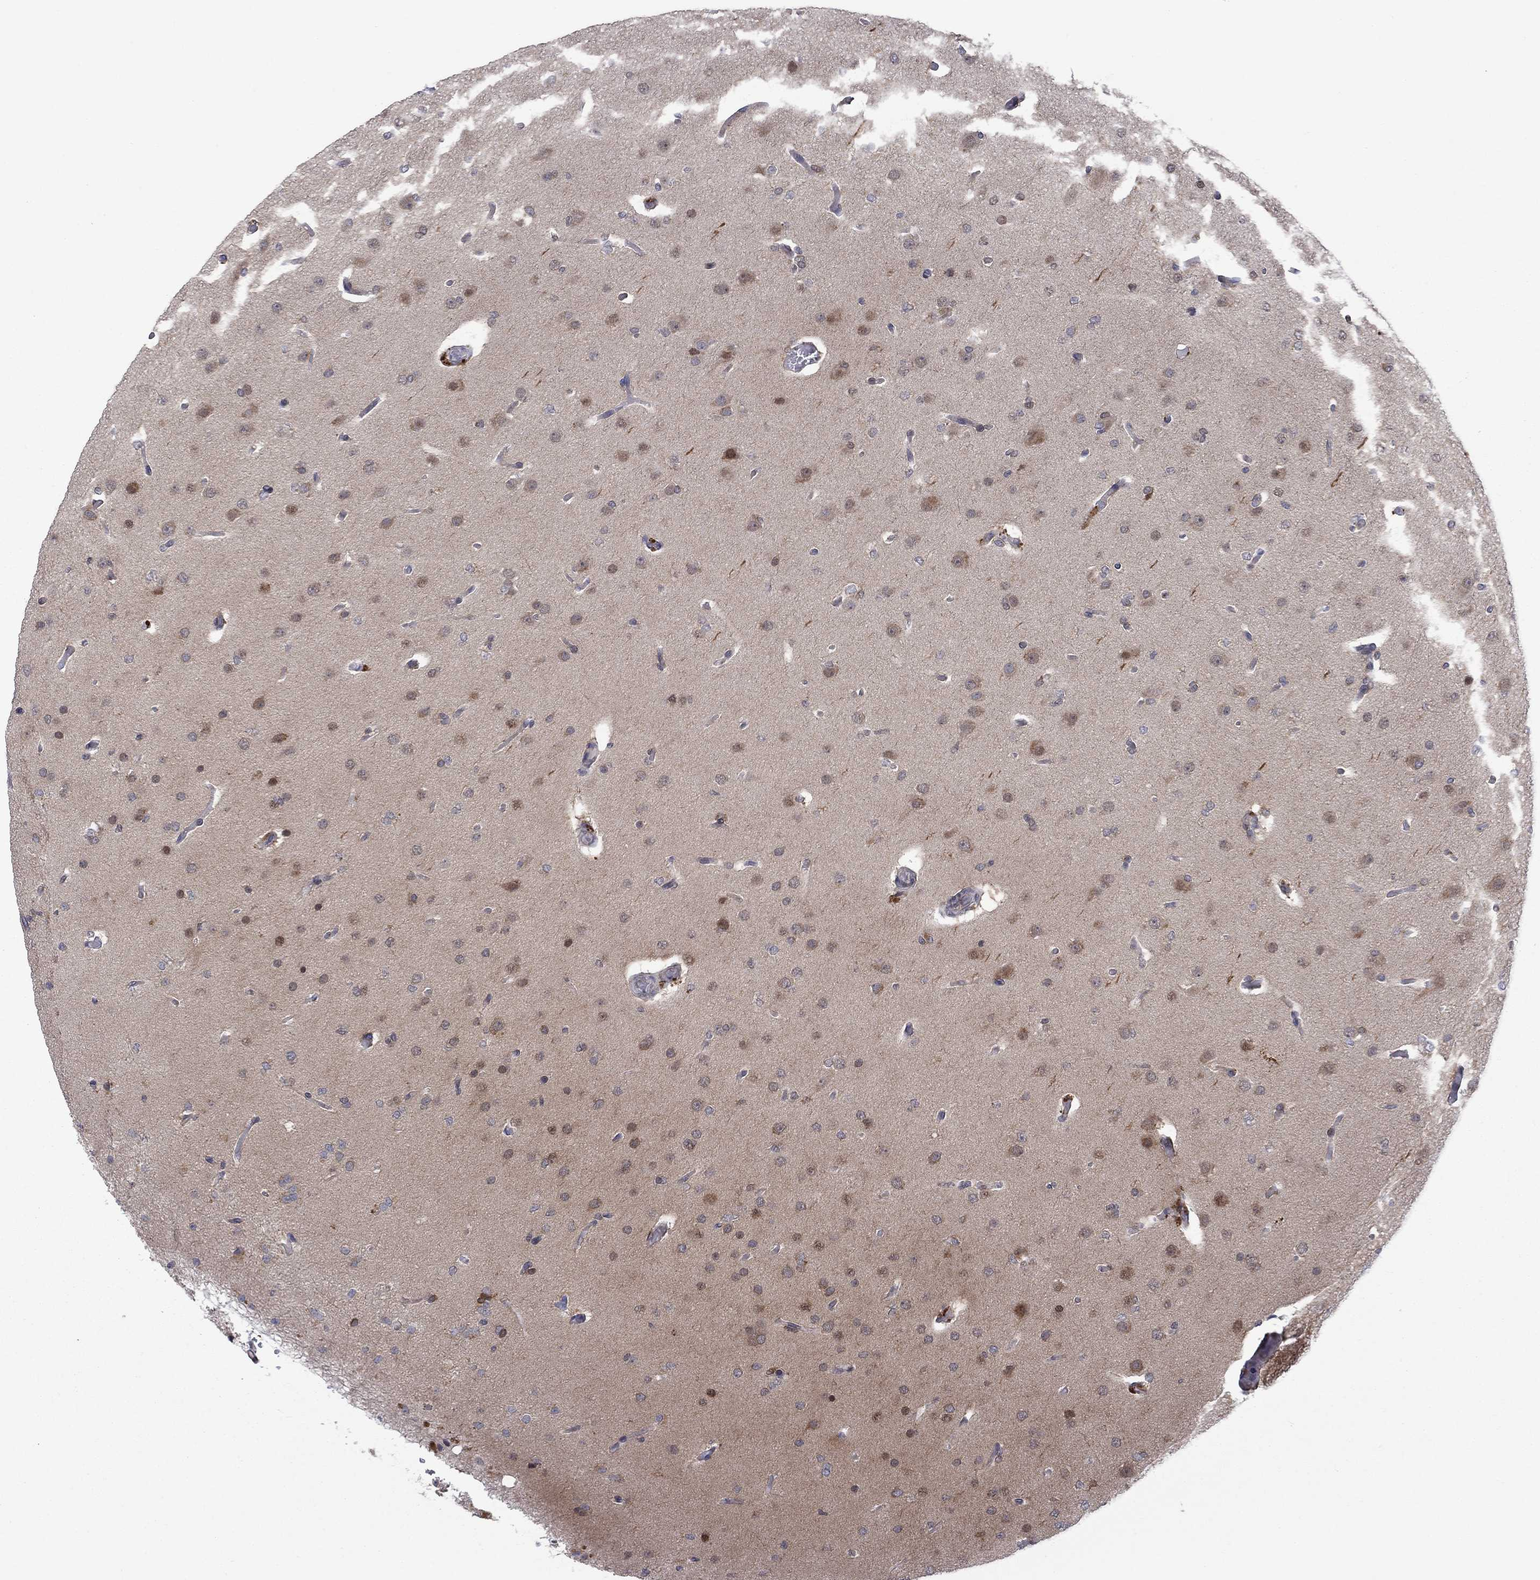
{"staining": {"intensity": "moderate", "quantity": "<25%", "location": "cytoplasmic/membranous"}, "tissue": "glioma", "cell_type": "Tumor cells", "image_type": "cancer", "snomed": [{"axis": "morphology", "description": "Glioma, malignant, Low grade"}, {"axis": "topography", "description": "Brain"}], "caption": "Immunohistochemistry image of human malignant low-grade glioma stained for a protein (brown), which reveals low levels of moderate cytoplasmic/membranous staining in about <25% of tumor cells.", "gene": "TTC21B", "patient": {"sex": "male", "age": 41}}